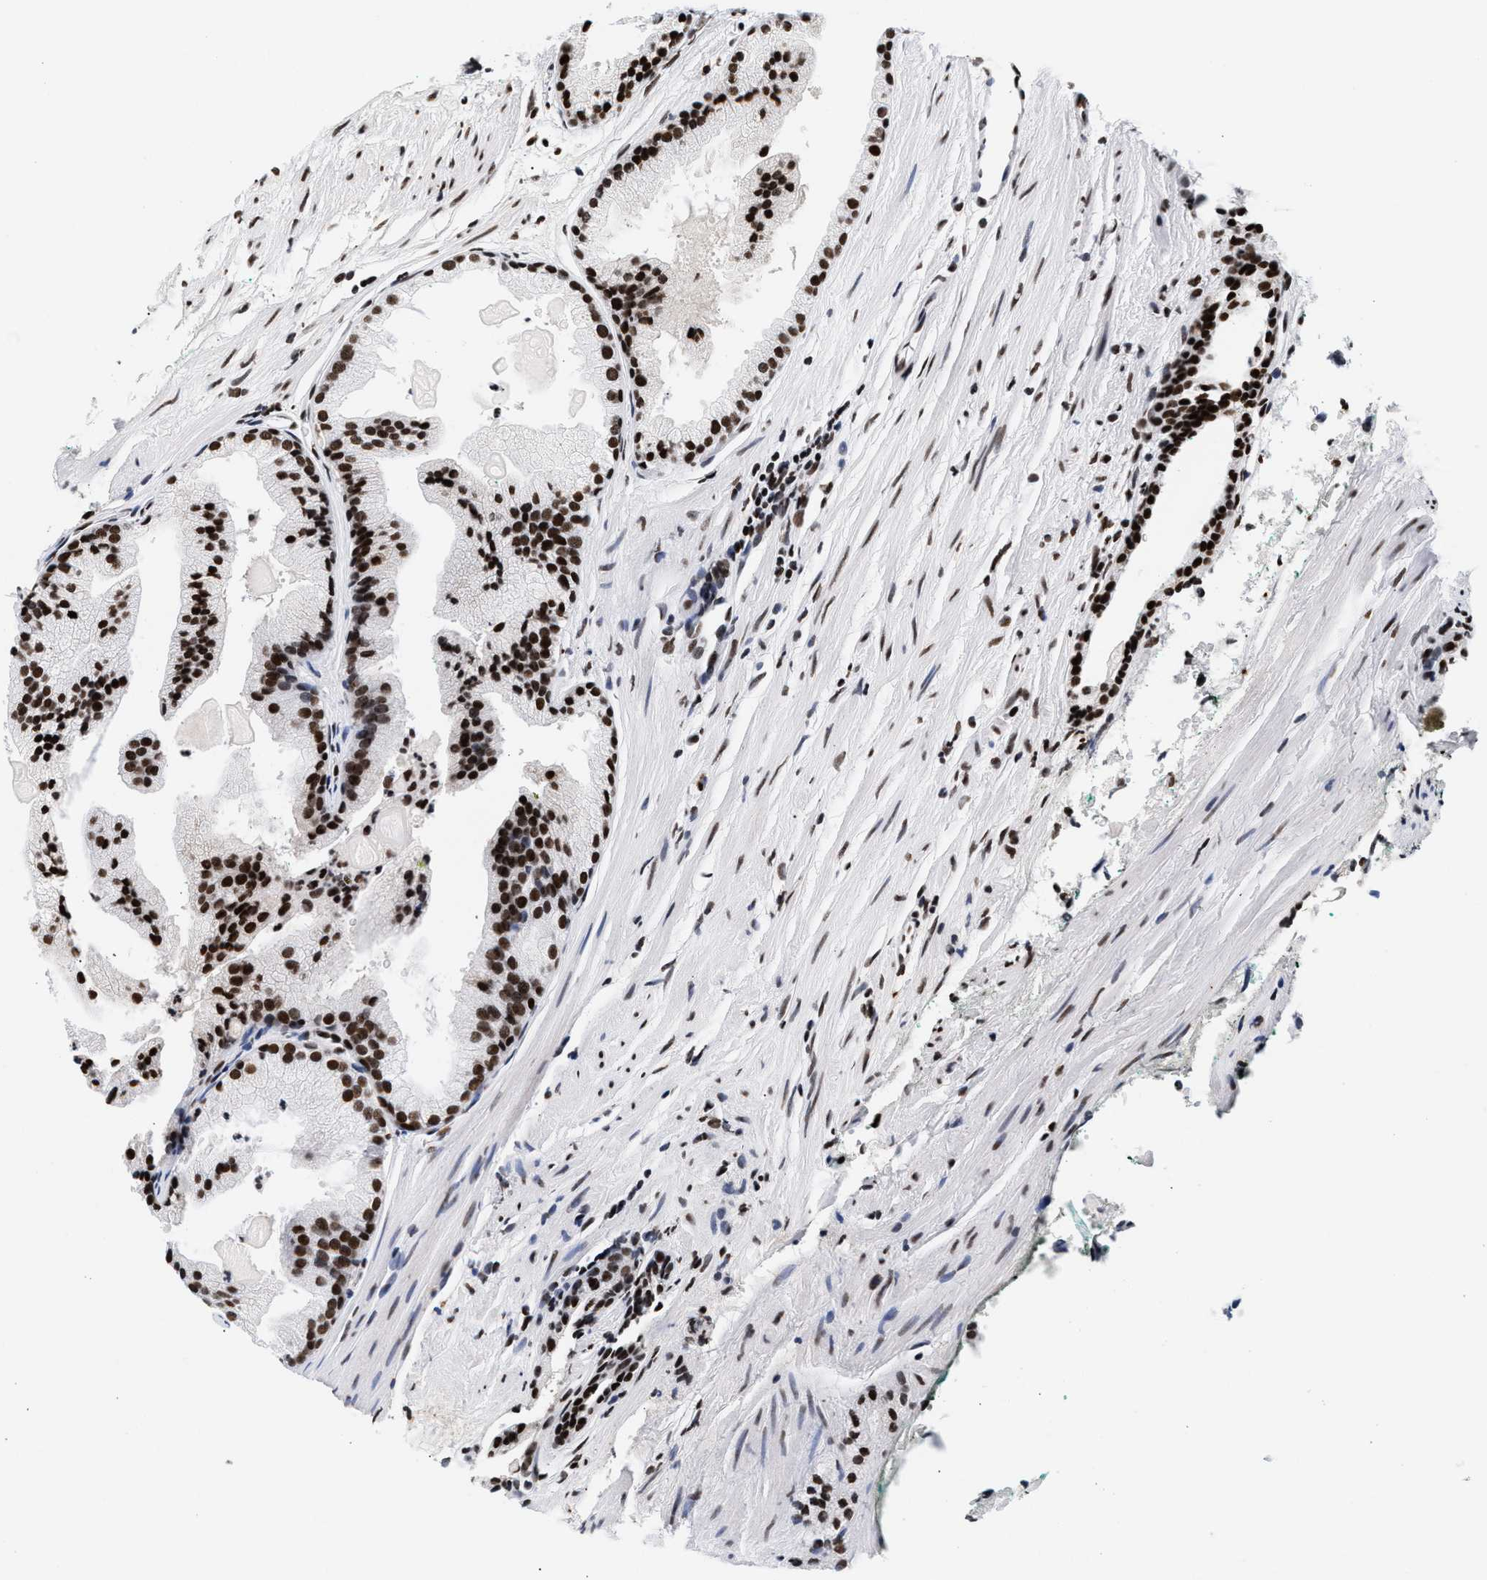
{"staining": {"intensity": "strong", "quantity": ">75%", "location": "nuclear"}, "tissue": "prostate cancer", "cell_type": "Tumor cells", "image_type": "cancer", "snomed": [{"axis": "morphology", "description": "Adenocarcinoma, Low grade"}, {"axis": "topography", "description": "Prostate"}], "caption": "This photomicrograph reveals IHC staining of human prostate adenocarcinoma (low-grade), with high strong nuclear positivity in approximately >75% of tumor cells.", "gene": "RAD21", "patient": {"sex": "male", "age": 69}}